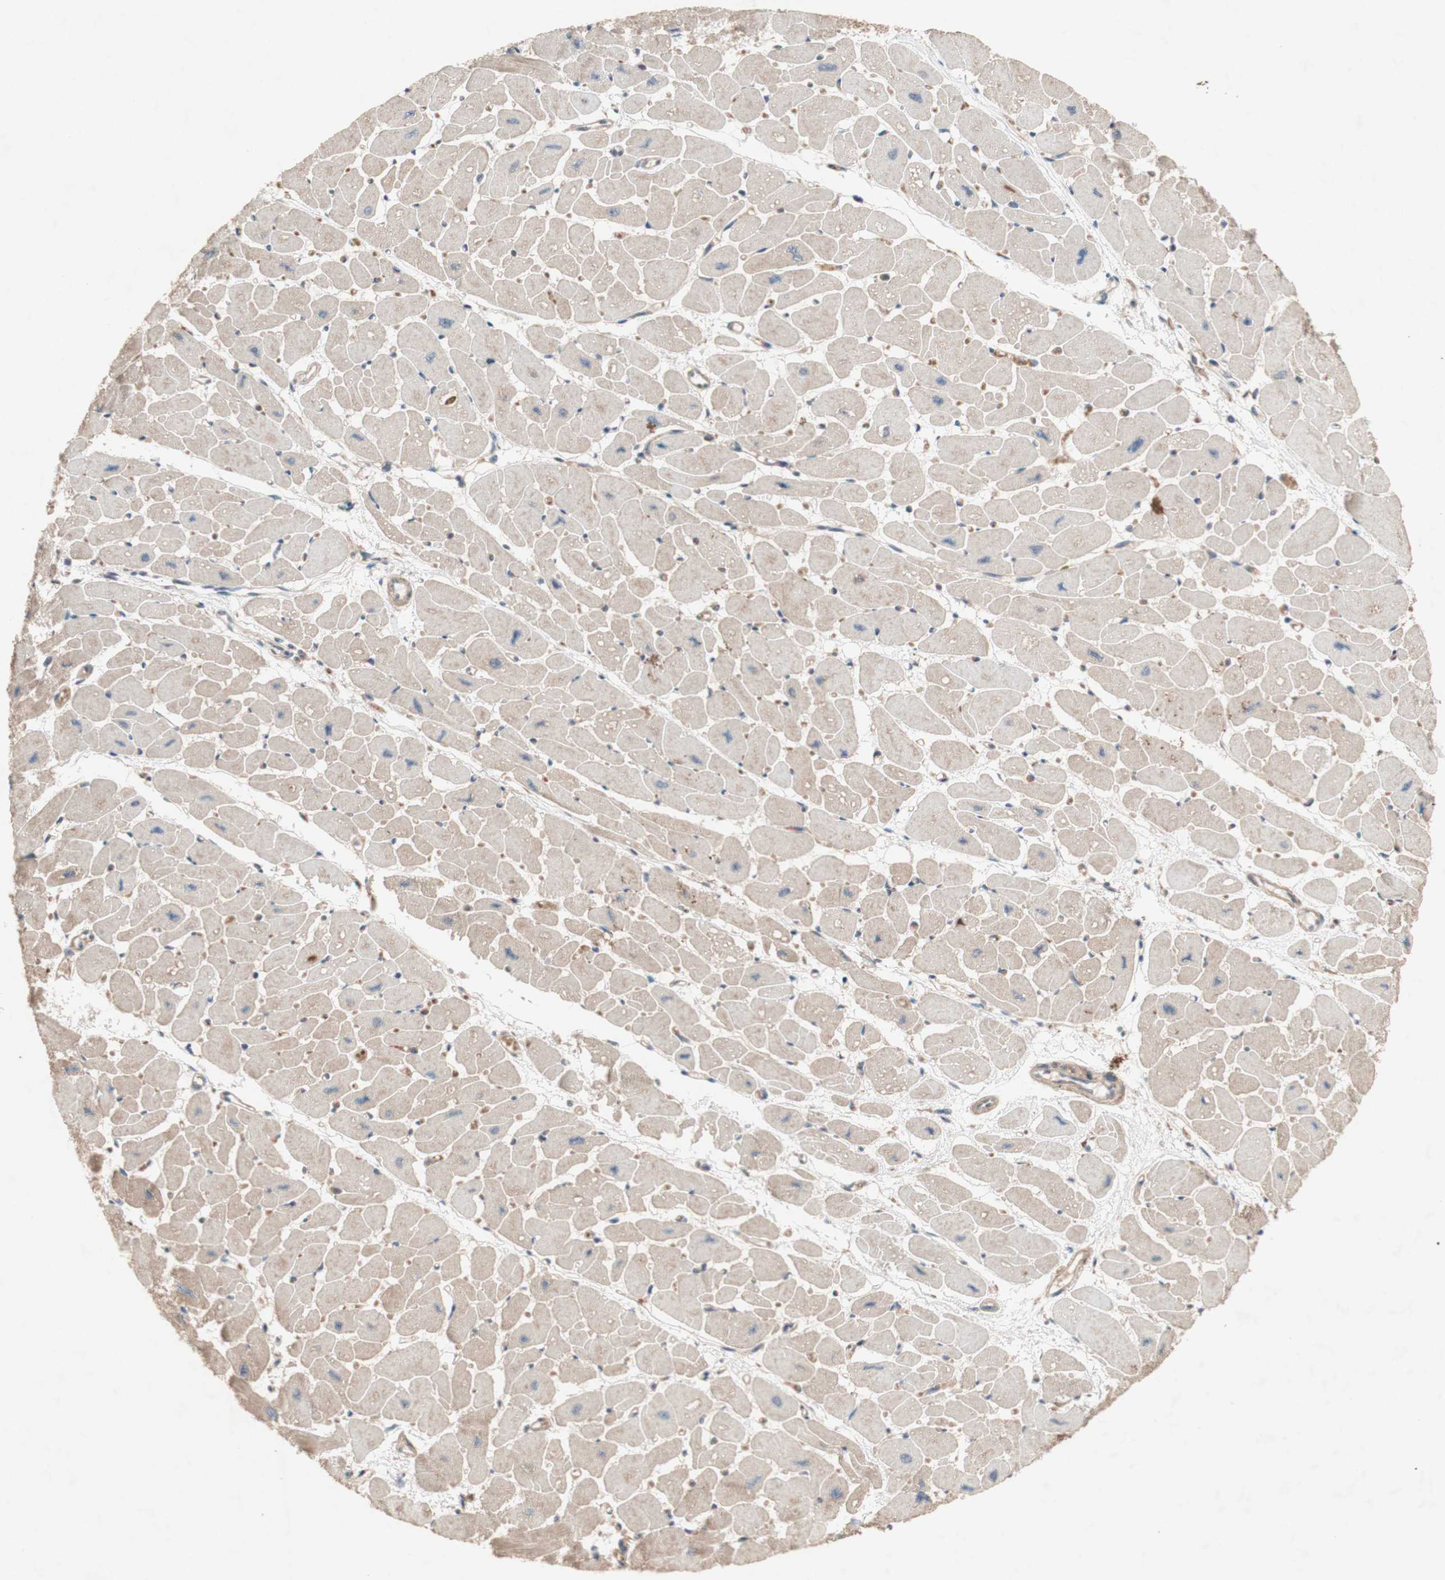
{"staining": {"intensity": "weak", "quantity": "25%-75%", "location": "cytoplasmic/membranous"}, "tissue": "heart muscle", "cell_type": "Cardiomyocytes", "image_type": "normal", "snomed": [{"axis": "morphology", "description": "Normal tissue, NOS"}, {"axis": "topography", "description": "Heart"}], "caption": "Protein staining by immunohistochemistry displays weak cytoplasmic/membranous expression in about 25%-75% of cardiomyocytes in unremarkable heart muscle. Using DAB (brown) and hematoxylin (blue) stains, captured at high magnification using brightfield microscopy.", "gene": "DDOST", "patient": {"sex": "female", "age": 54}}